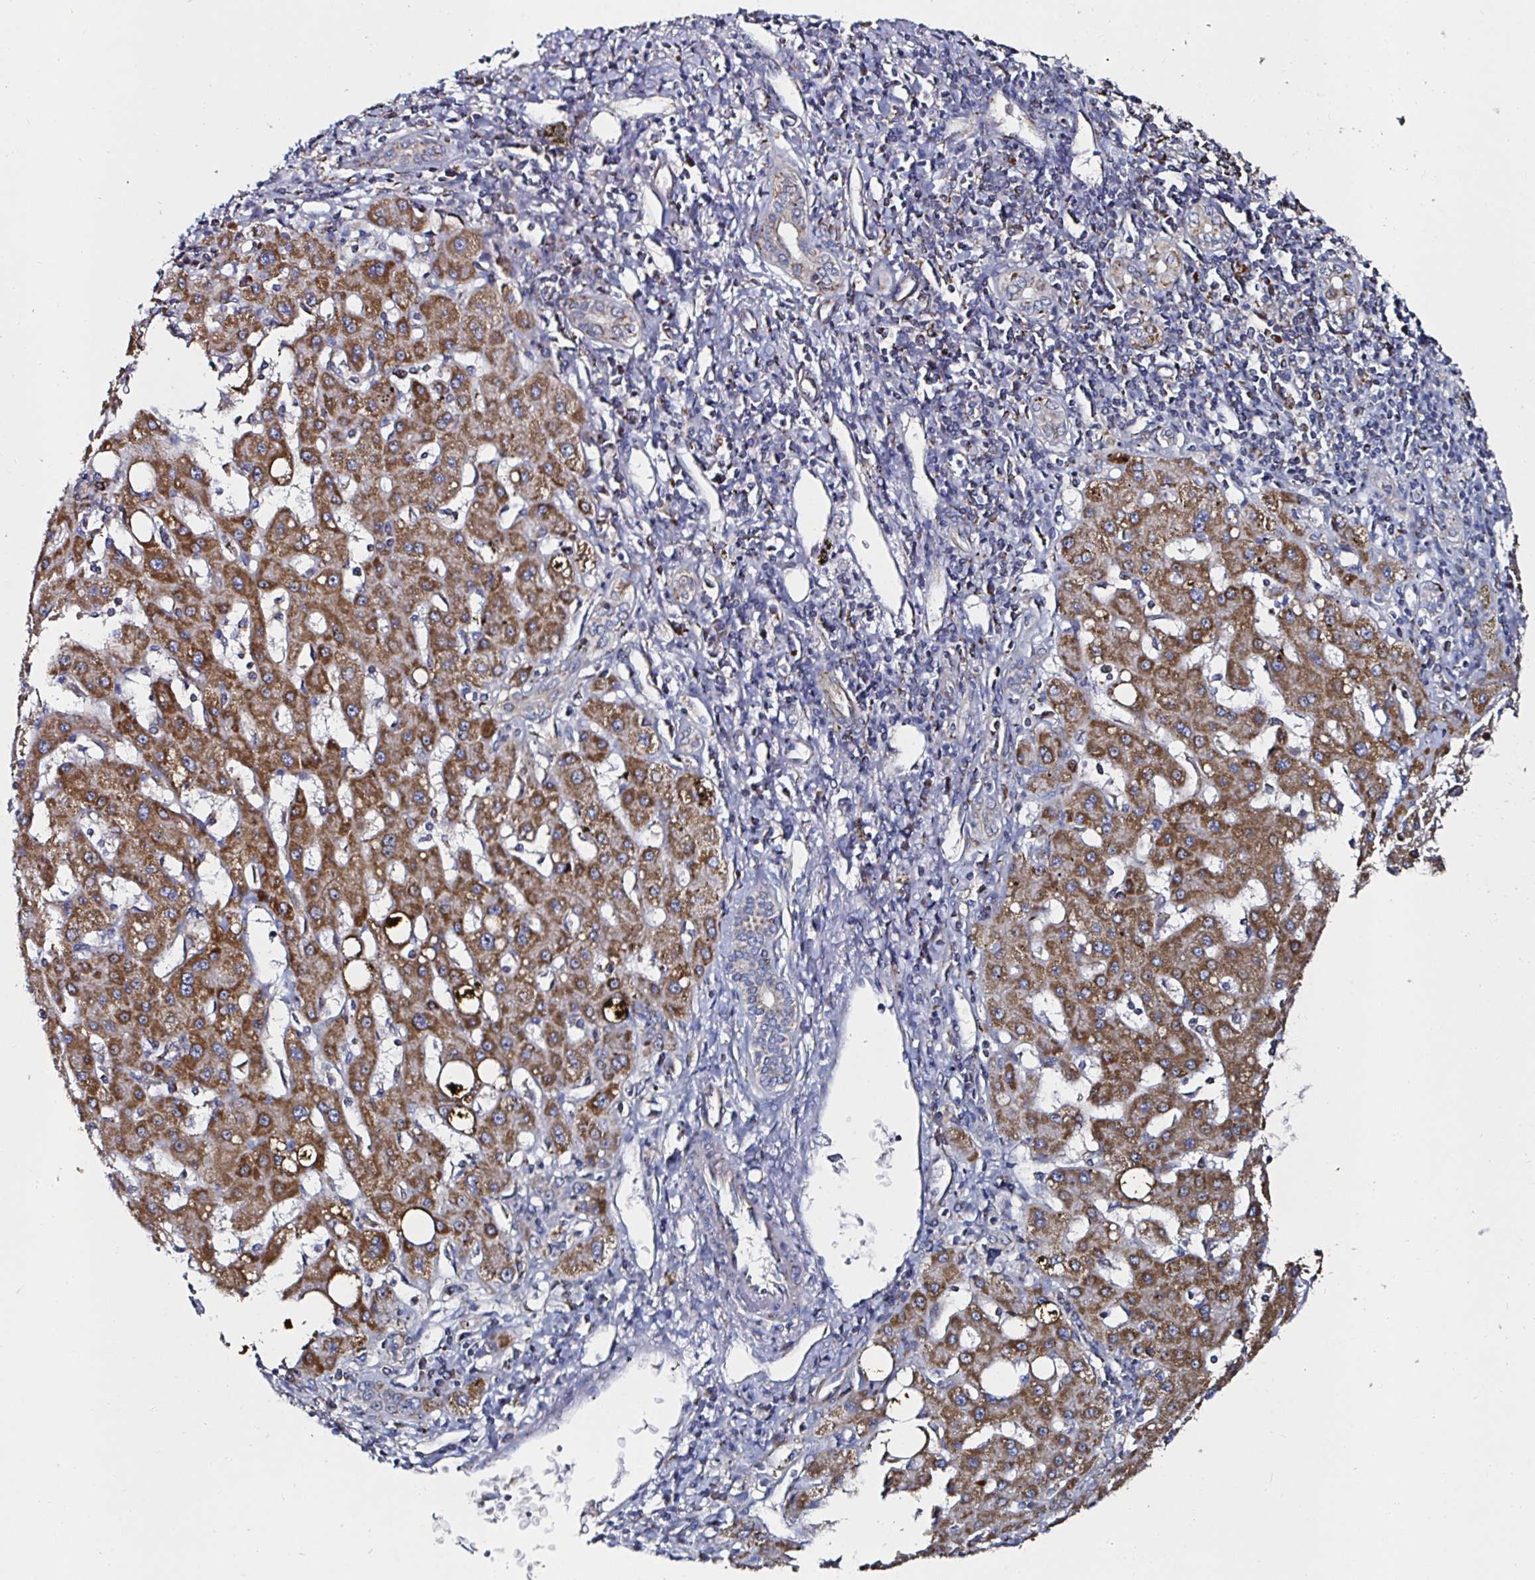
{"staining": {"intensity": "strong", "quantity": ">75%", "location": "cytoplasmic/membranous"}, "tissue": "liver cancer", "cell_type": "Tumor cells", "image_type": "cancer", "snomed": [{"axis": "morphology", "description": "Carcinoma, Hepatocellular, NOS"}, {"axis": "topography", "description": "Liver"}], "caption": "This image demonstrates immunohistochemistry (IHC) staining of human liver cancer, with high strong cytoplasmic/membranous positivity in approximately >75% of tumor cells.", "gene": "ATAD3B", "patient": {"sex": "male", "age": 72}}